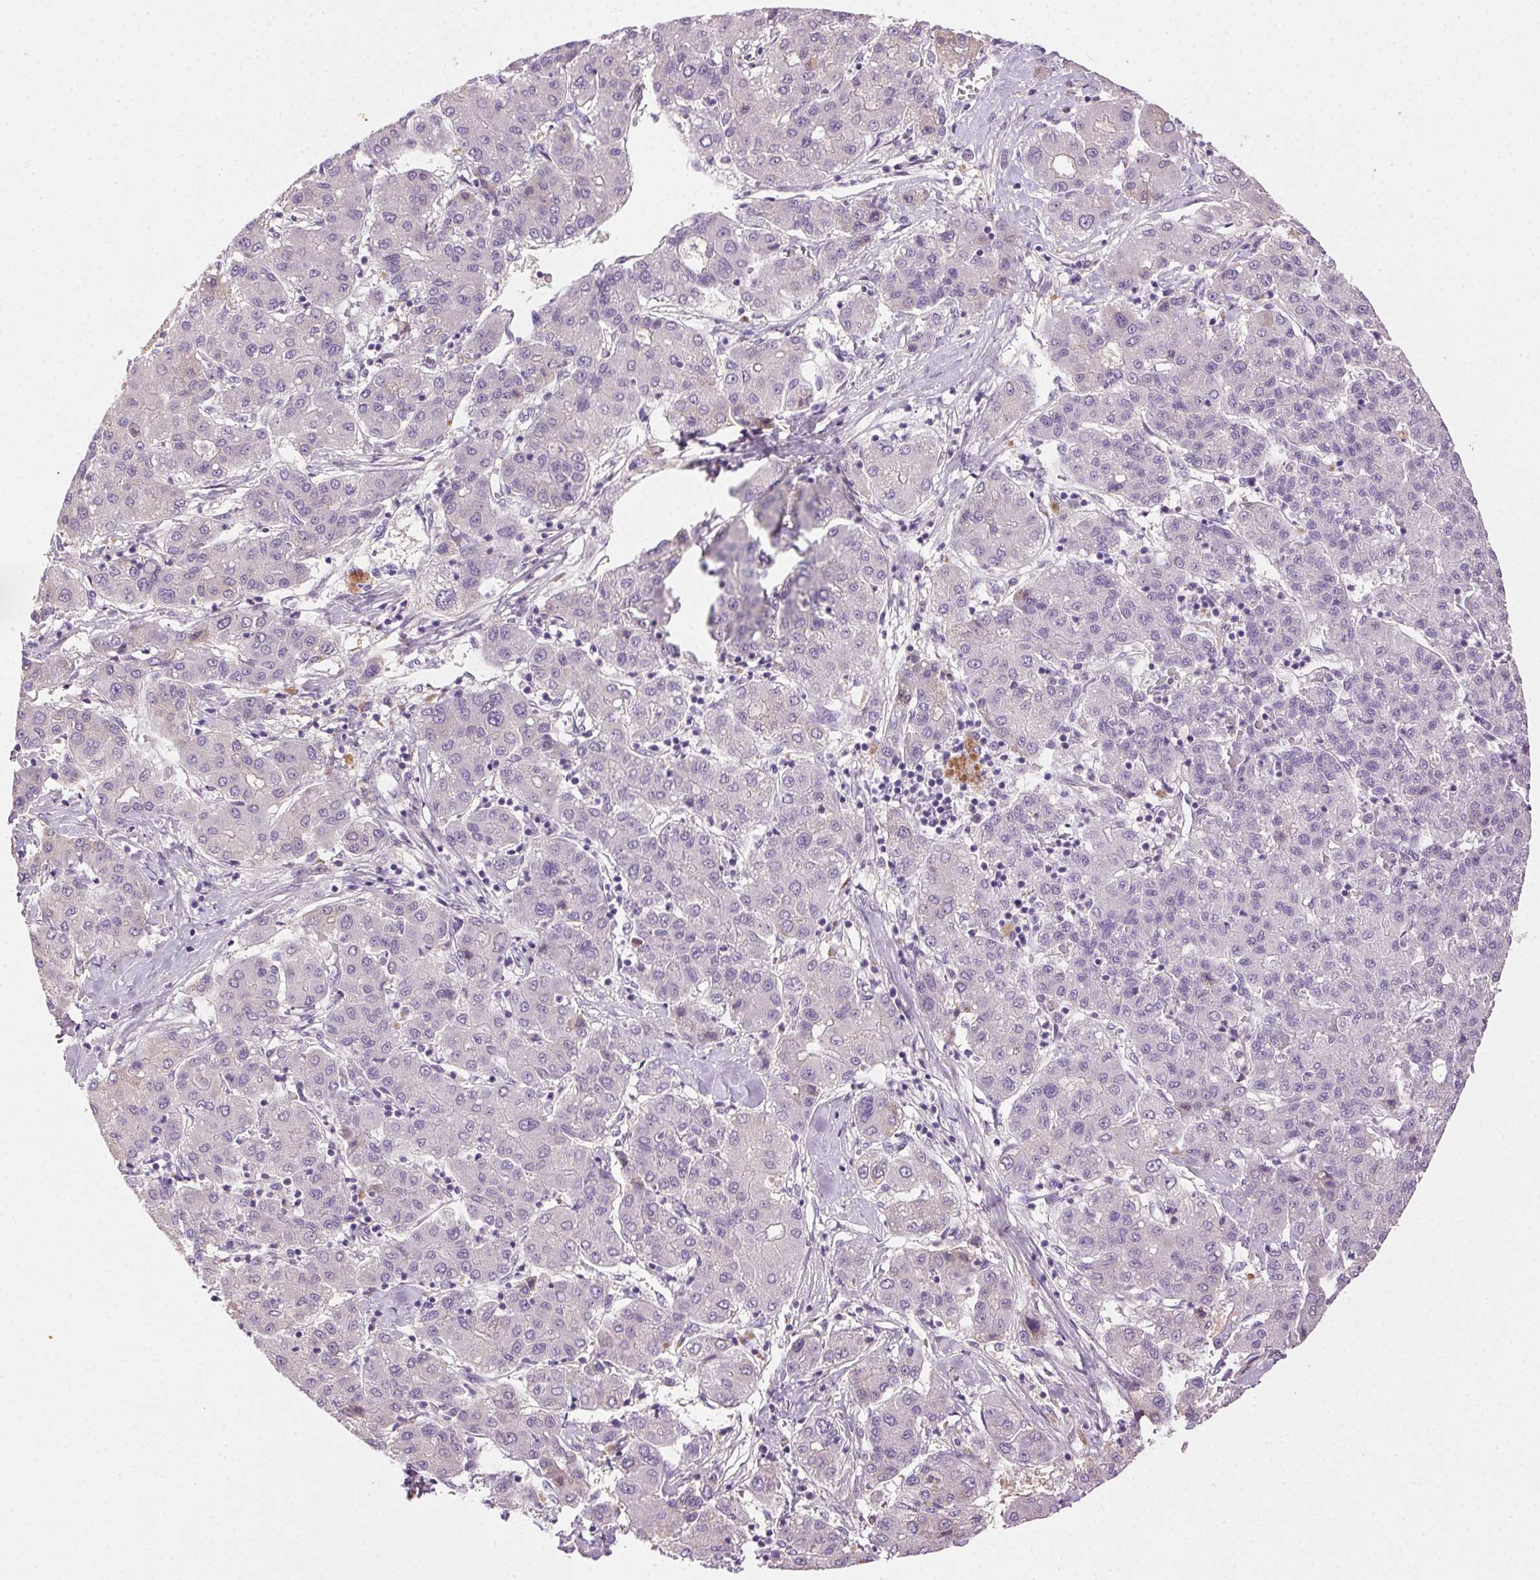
{"staining": {"intensity": "negative", "quantity": "none", "location": "none"}, "tissue": "liver cancer", "cell_type": "Tumor cells", "image_type": "cancer", "snomed": [{"axis": "morphology", "description": "Carcinoma, Hepatocellular, NOS"}, {"axis": "topography", "description": "Liver"}], "caption": "Tumor cells are negative for protein expression in human hepatocellular carcinoma (liver).", "gene": "BPIFB2", "patient": {"sex": "male", "age": 65}}